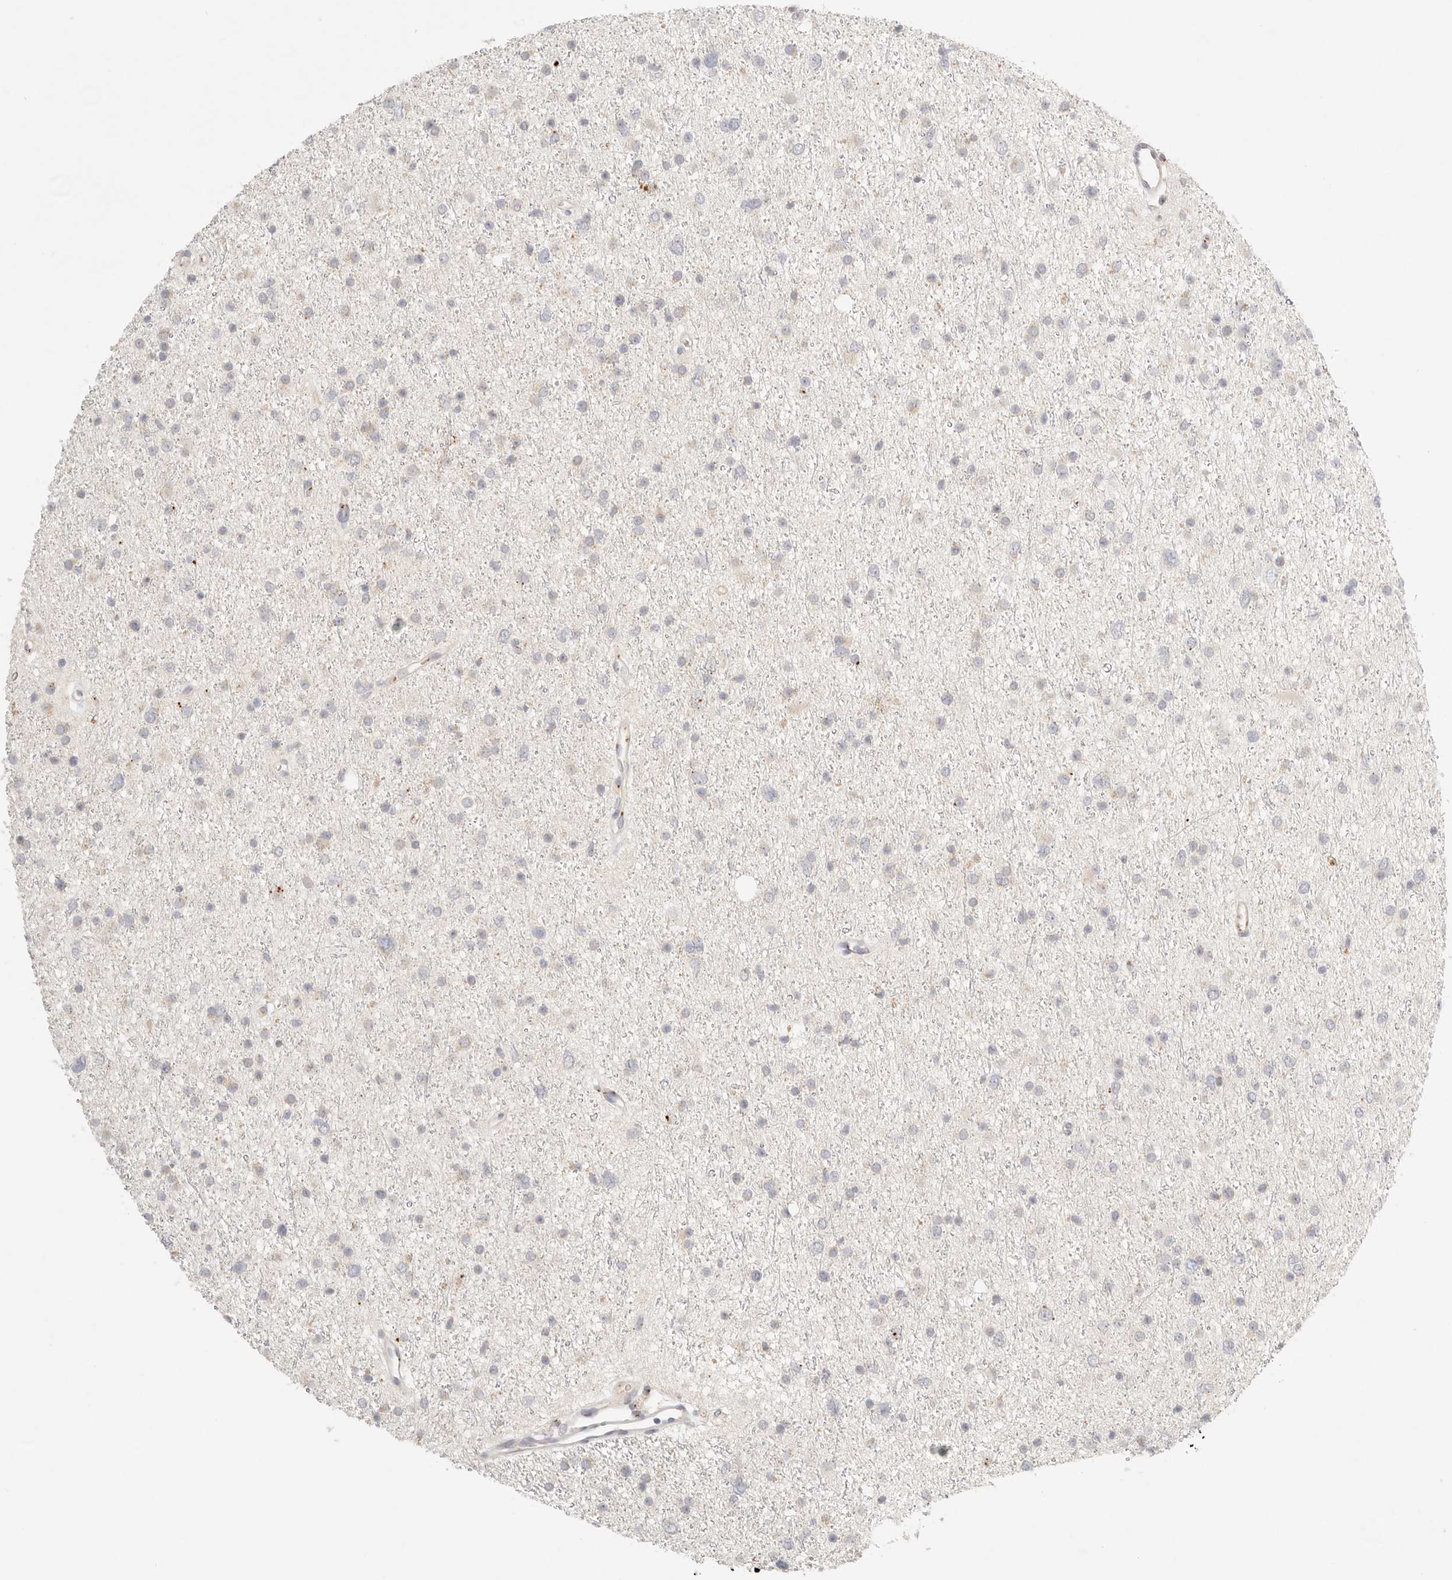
{"staining": {"intensity": "weak", "quantity": "<25%", "location": "cytoplasmic/membranous"}, "tissue": "glioma", "cell_type": "Tumor cells", "image_type": "cancer", "snomed": [{"axis": "morphology", "description": "Glioma, malignant, Low grade"}, {"axis": "topography", "description": "Cerebral cortex"}], "caption": "An IHC photomicrograph of glioma is shown. There is no staining in tumor cells of glioma.", "gene": "CEP120", "patient": {"sex": "female", "age": 39}}